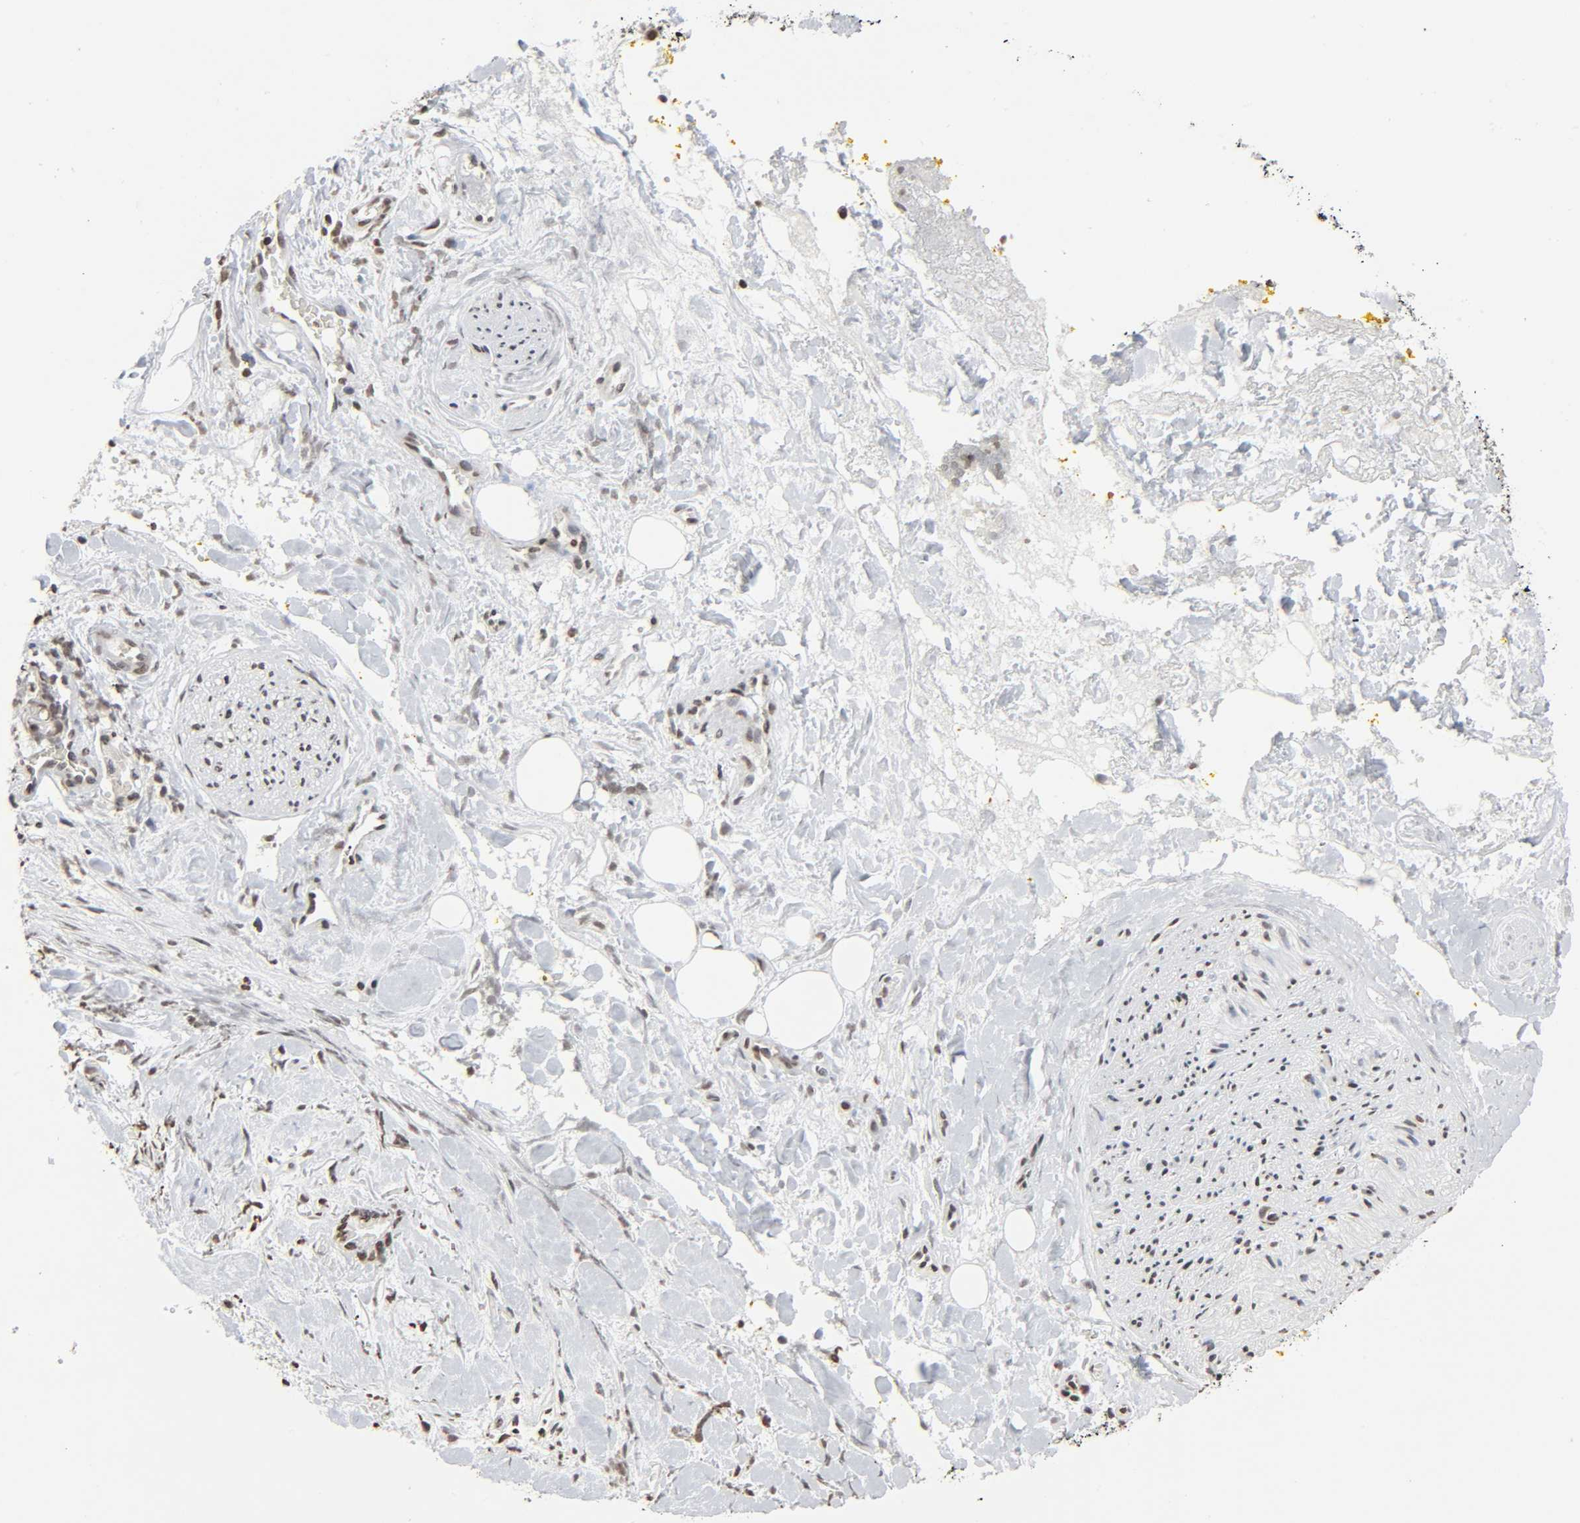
{"staining": {"intensity": "moderate", "quantity": ">75%", "location": "nuclear"}, "tissue": "pancreatic cancer", "cell_type": "Tumor cells", "image_type": "cancer", "snomed": [{"axis": "morphology", "description": "Adenocarcinoma, NOS"}, {"axis": "topography", "description": "Pancreas"}], "caption": "IHC of human pancreatic cancer displays medium levels of moderate nuclear positivity in about >75% of tumor cells.", "gene": "ELAVL1", "patient": {"sex": "male", "age": 70}}